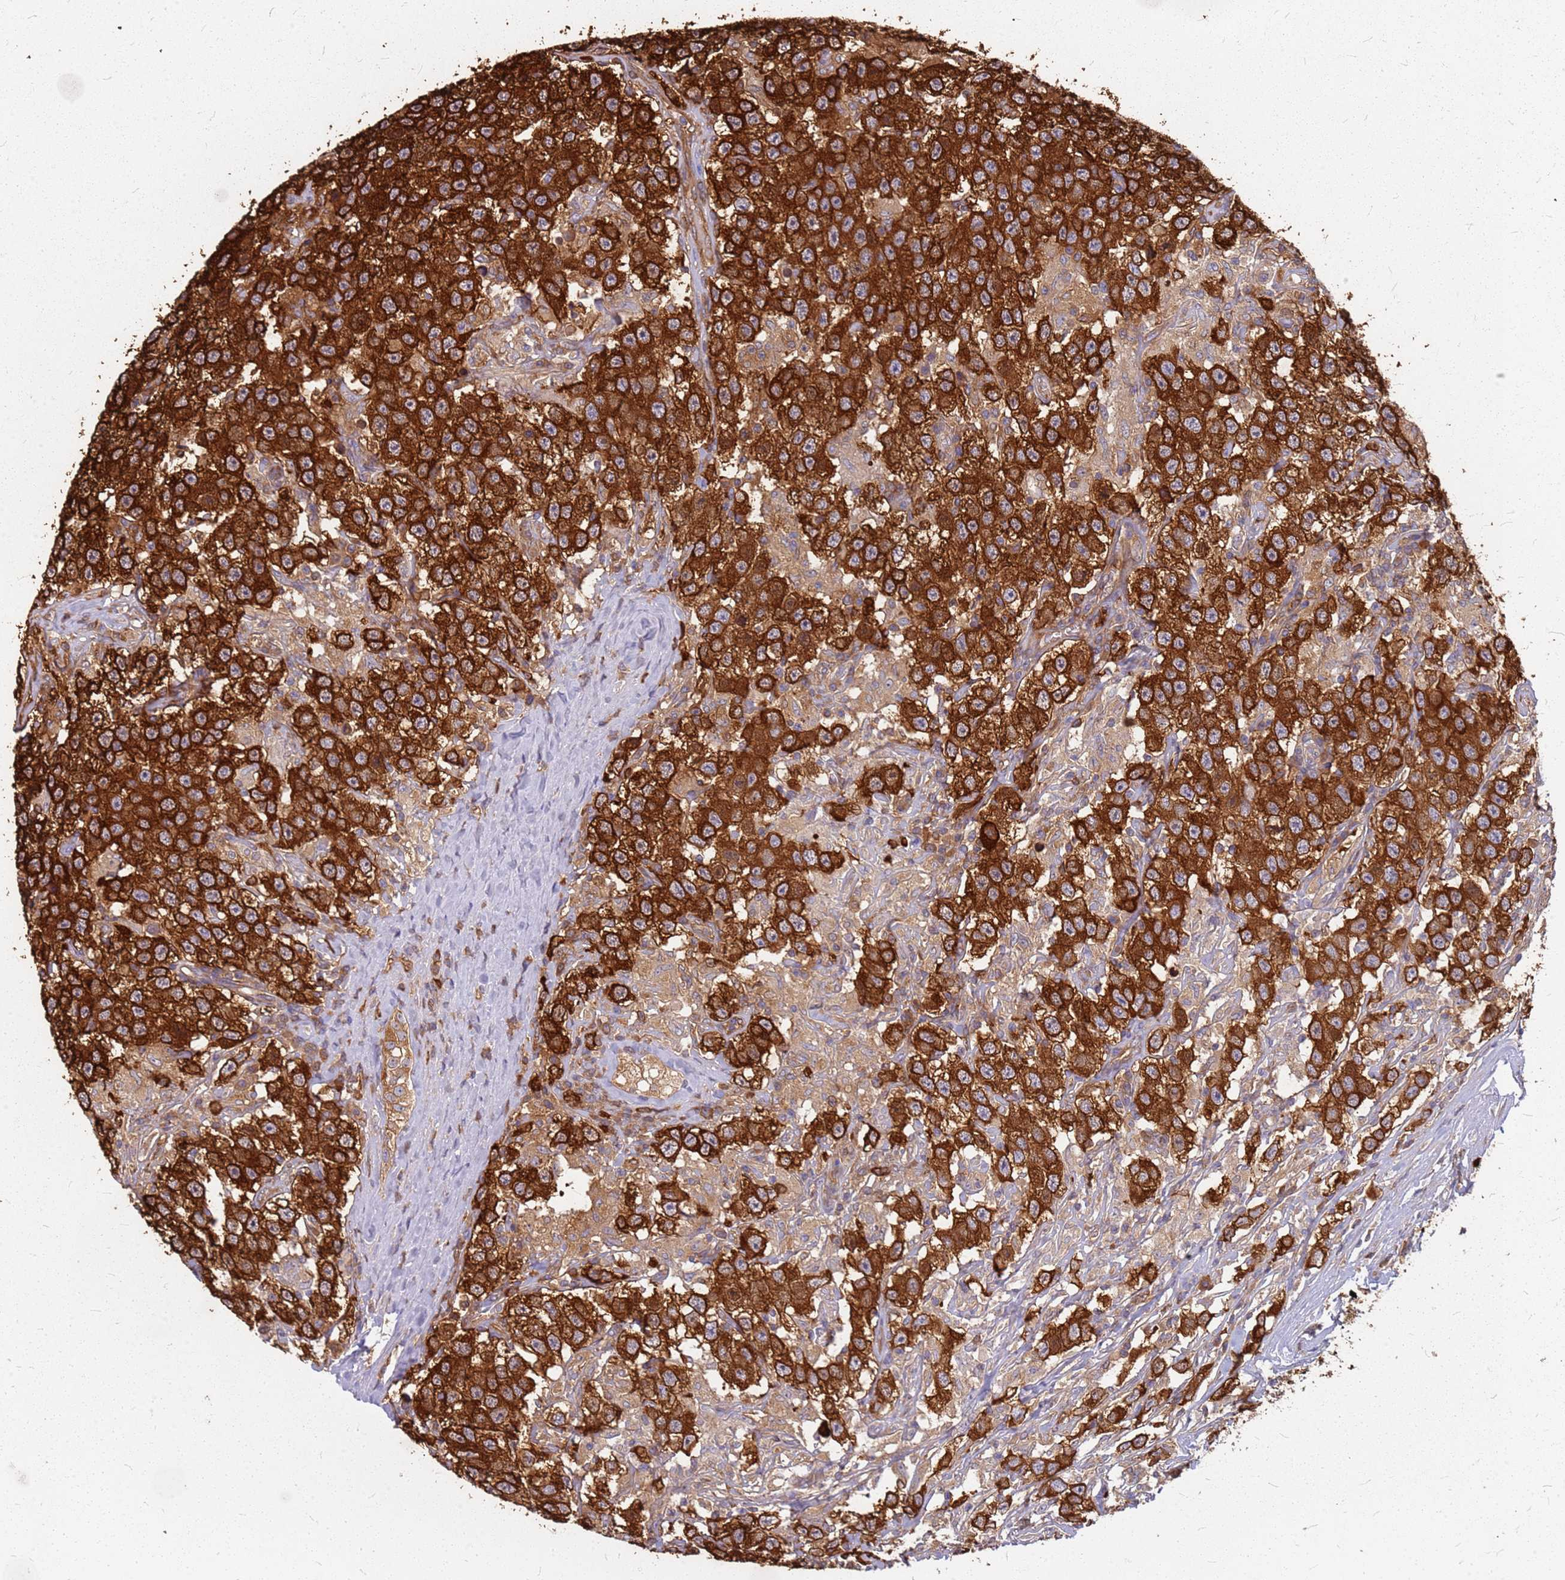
{"staining": {"intensity": "strong", "quantity": ">75%", "location": "cytoplasmic/membranous"}, "tissue": "testis cancer", "cell_type": "Tumor cells", "image_type": "cancer", "snomed": [{"axis": "morphology", "description": "Seminoma, NOS"}, {"axis": "topography", "description": "Testis"}], "caption": "Protein staining demonstrates strong cytoplasmic/membranous expression in approximately >75% of tumor cells in testis seminoma.", "gene": "HDX", "patient": {"sex": "male", "age": 41}}